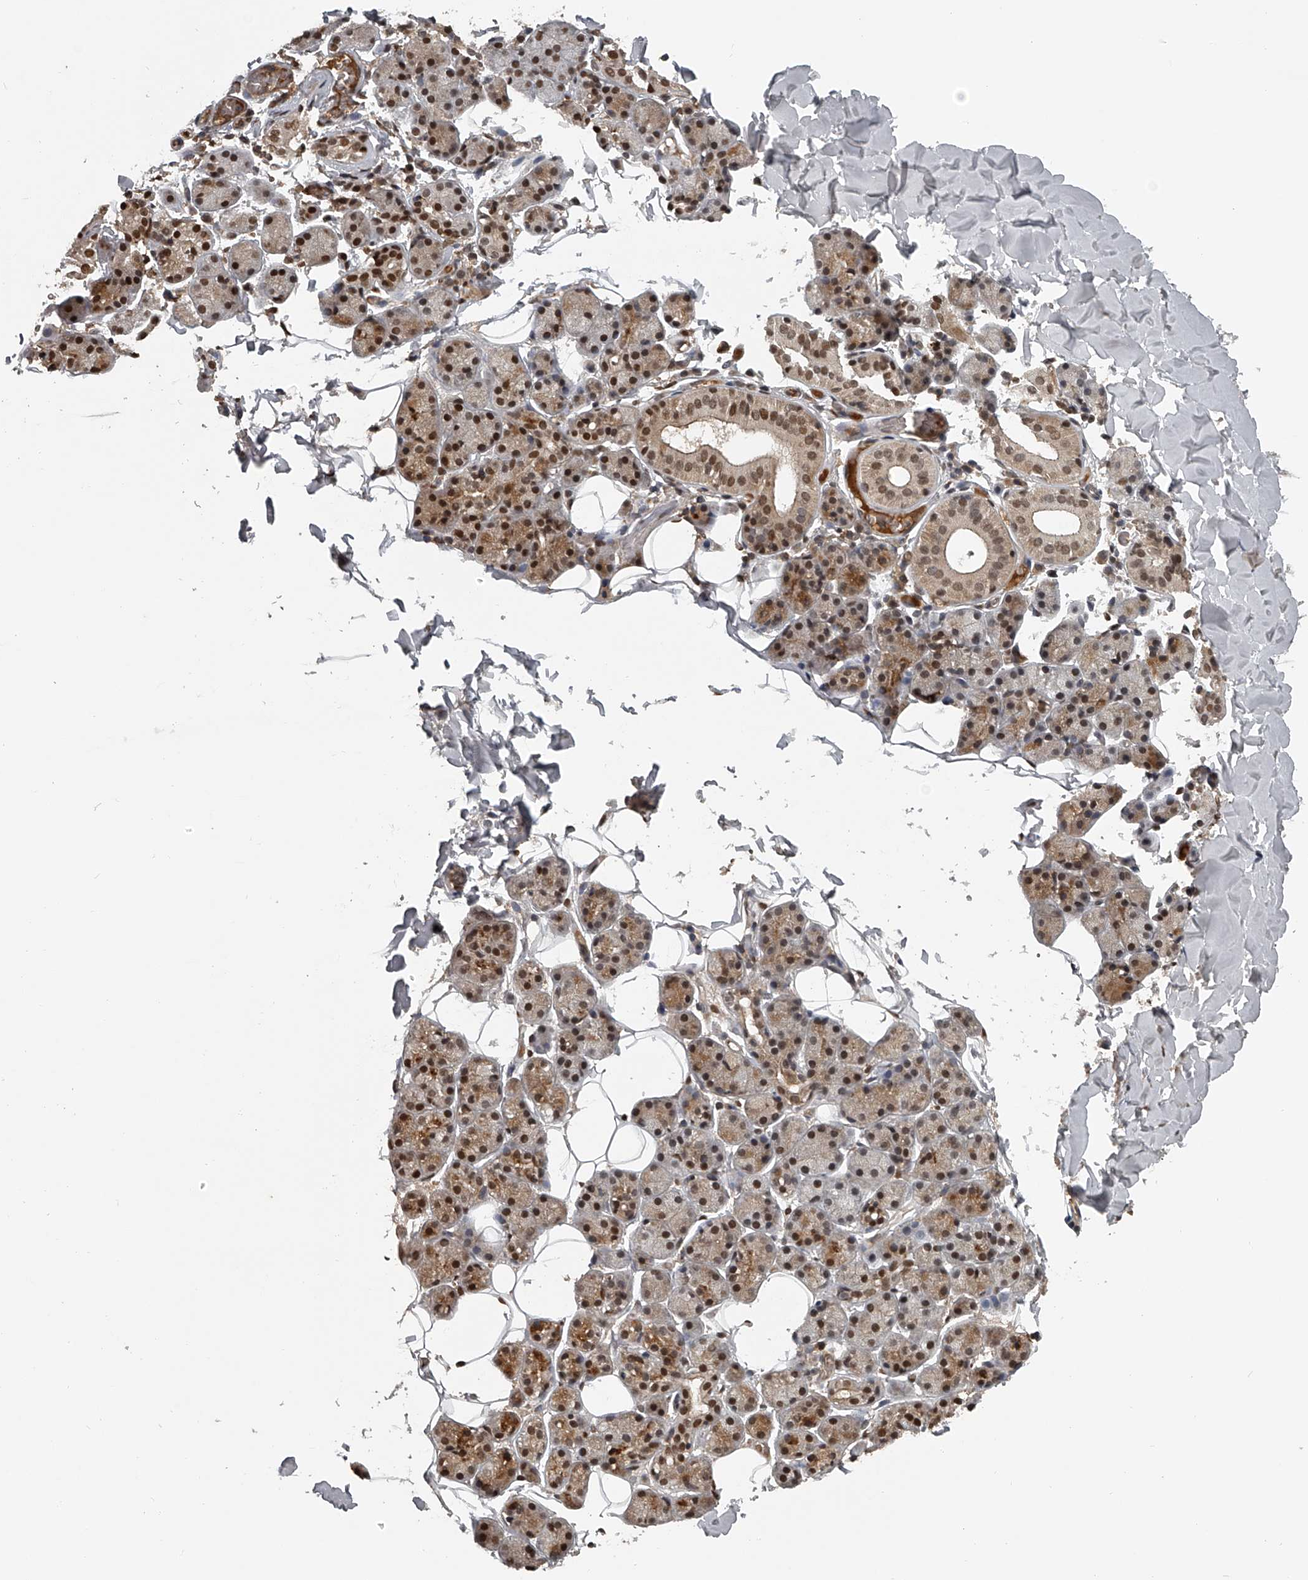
{"staining": {"intensity": "moderate", "quantity": ">75%", "location": "cytoplasmic/membranous,nuclear"}, "tissue": "salivary gland", "cell_type": "Glandular cells", "image_type": "normal", "snomed": [{"axis": "morphology", "description": "Normal tissue, NOS"}, {"axis": "topography", "description": "Salivary gland"}], "caption": "The photomicrograph exhibits immunohistochemical staining of benign salivary gland. There is moderate cytoplasmic/membranous,nuclear staining is identified in approximately >75% of glandular cells. The protein of interest is stained brown, and the nuclei are stained in blue (DAB (3,3'-diaminobenzidine) IHC with brightfield microscopy, high magnification).", "gene": "PLEKHG1", "patient": {"sex": "female", "age": 33}}